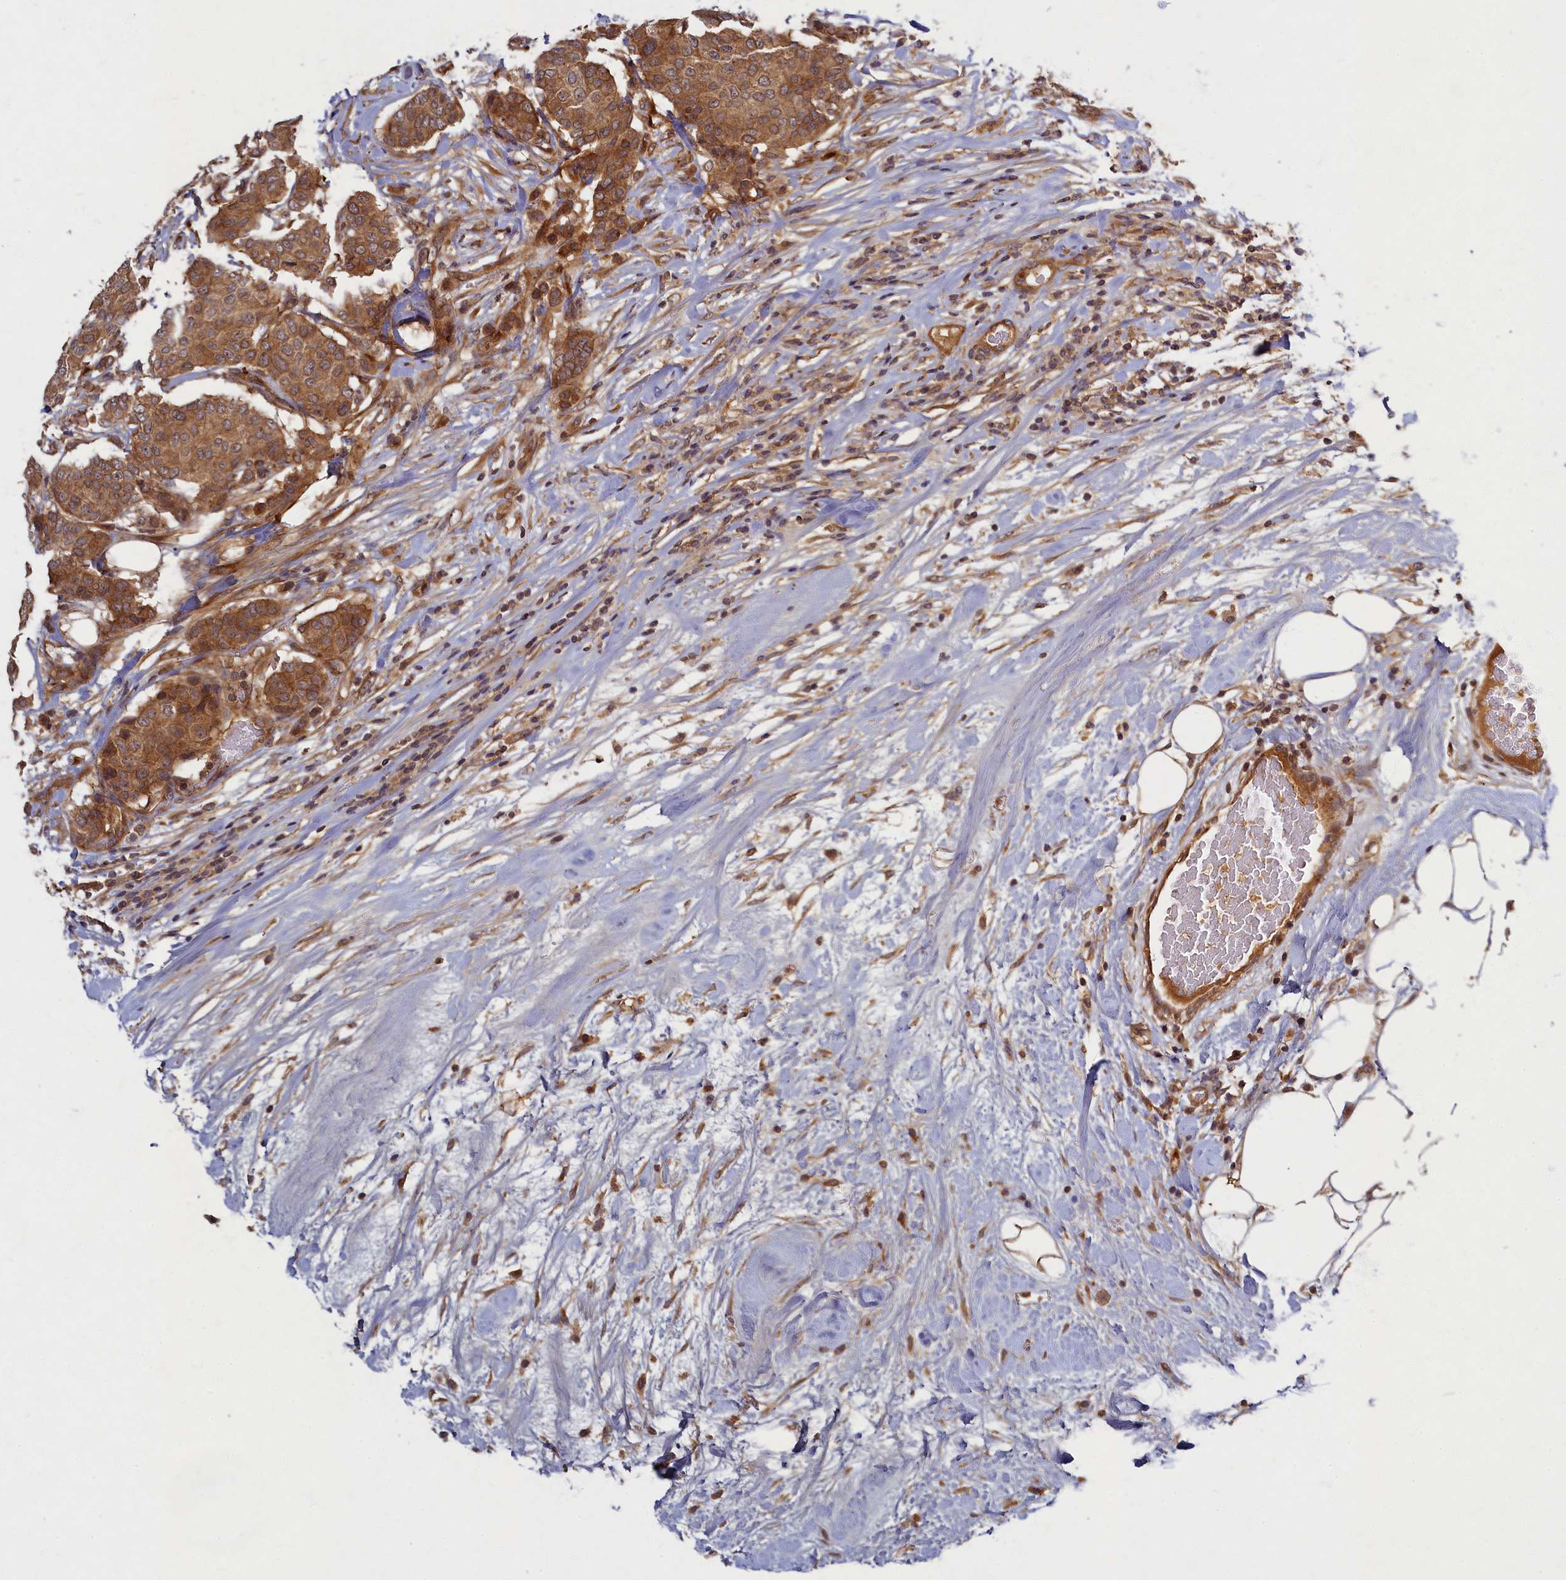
{"staining": {"intensity": "moderate", "quantity": ">75%", "location": "cytoplasmic/membranous"}, "tissue": "breast cancer", "cell_type": "Tumor cells", "image_type": "cancer", "snomed": [{"axis": "morphology", "description": "Duct carcinoma"}, {"axis": "topography", "description": "Breast"}], "caption": "A medium amount of moderate cytoplasmic/membranous staining is appreciated in approximately >75% of tumor cells in breast cancer tissue.", "gene": "BICD1", "patient": {"sex": "female", "age": 75}}